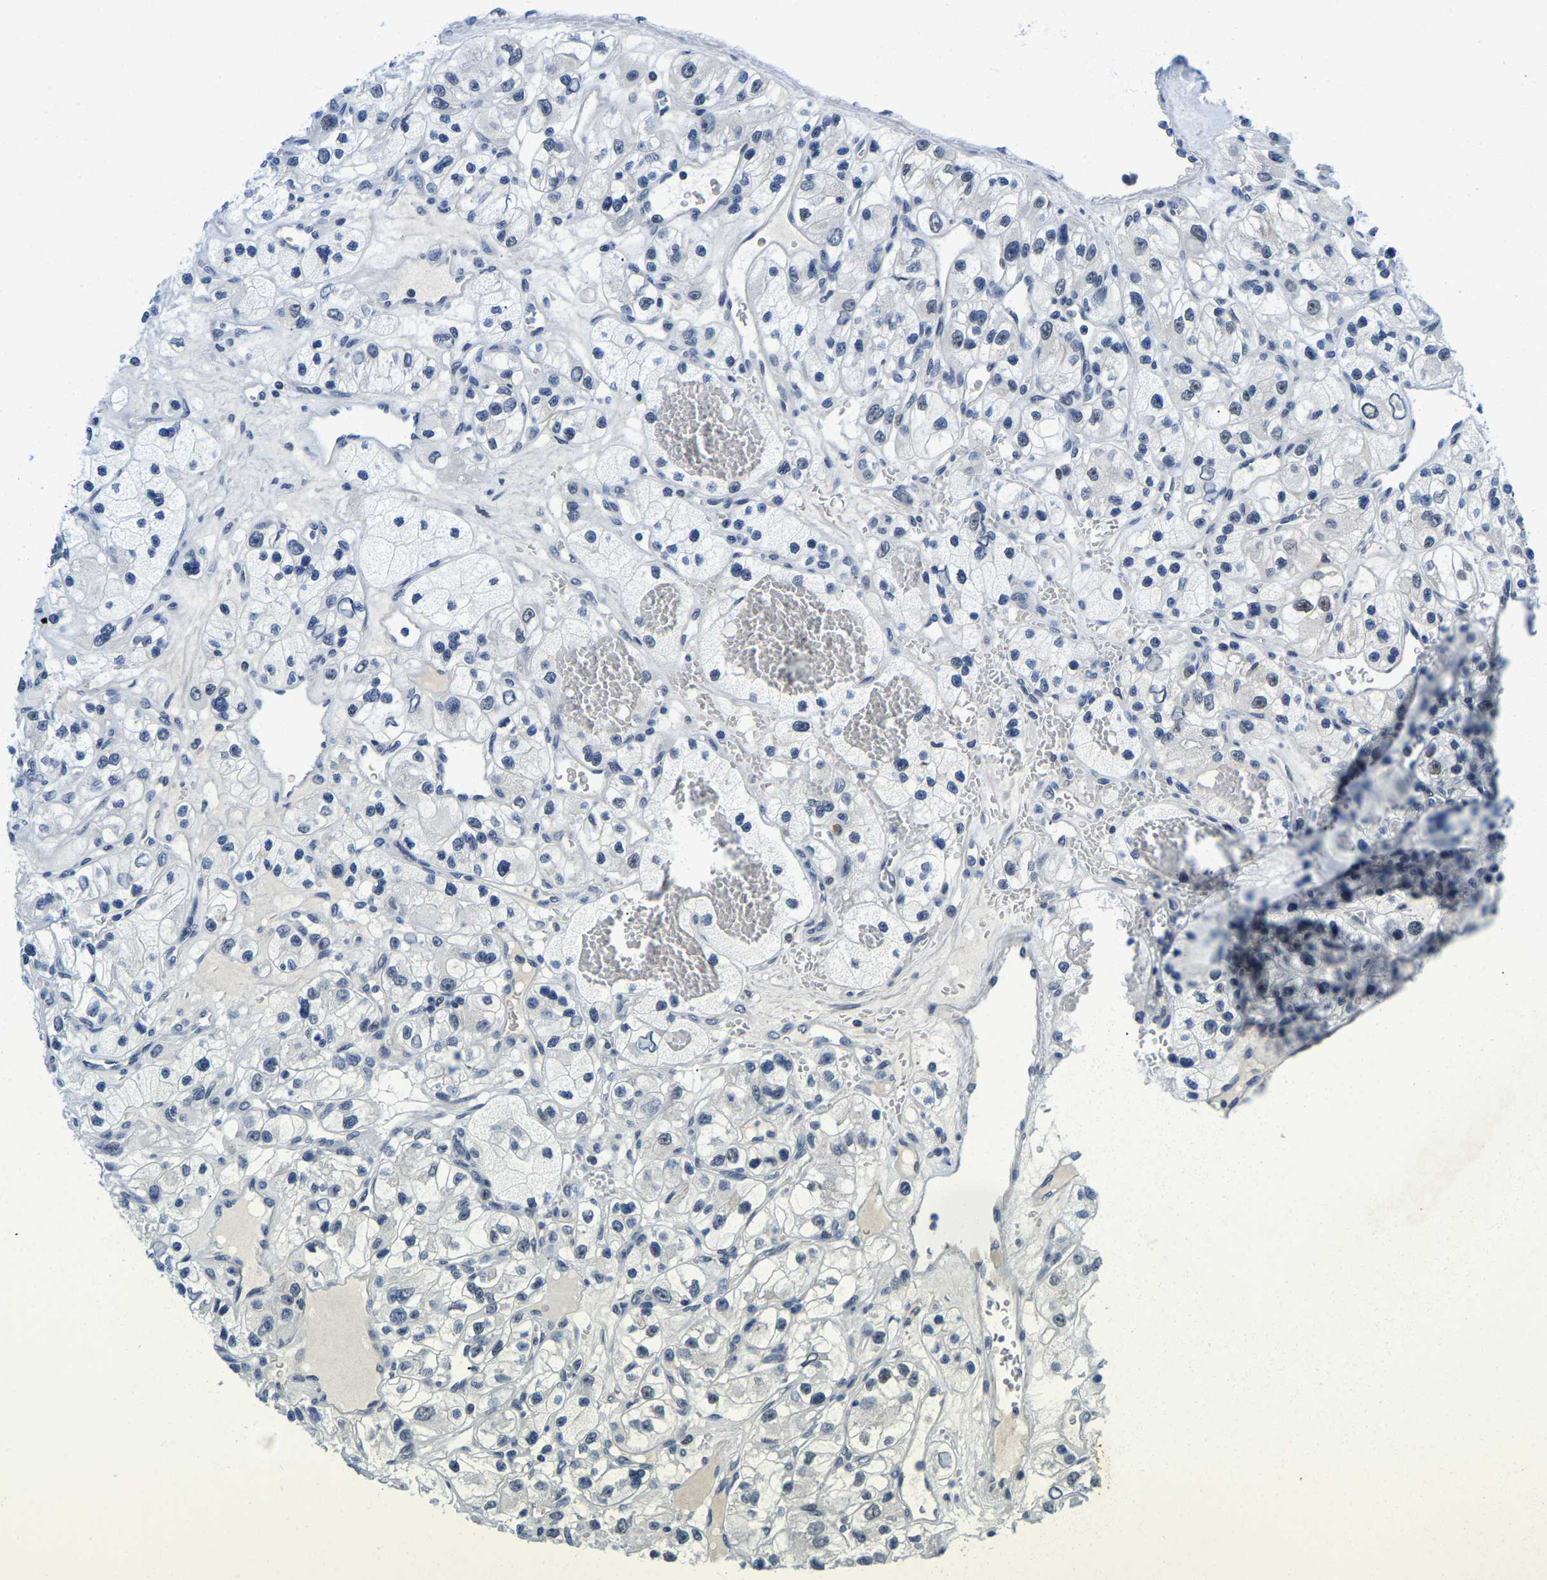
{"staining": {"intensity": "weak", "quantity": "<25%", "location": "nuclear"}, "tissue": "renal cancer", "cell_type": "Tumor cells", "image_type": "cancer", "snomed": [{"axis": "morphology", "description": "Adenocarcinoma, NOS"}, {"axis": "topography", "description": "Kidney"}], "caption": "A histopathology image of renal adenocarcinoma stained for a protein demonstrates no brown staining in tumor cells.", "gene": "POLDIP3", "patient": {"sex": "female", "age": 57}}